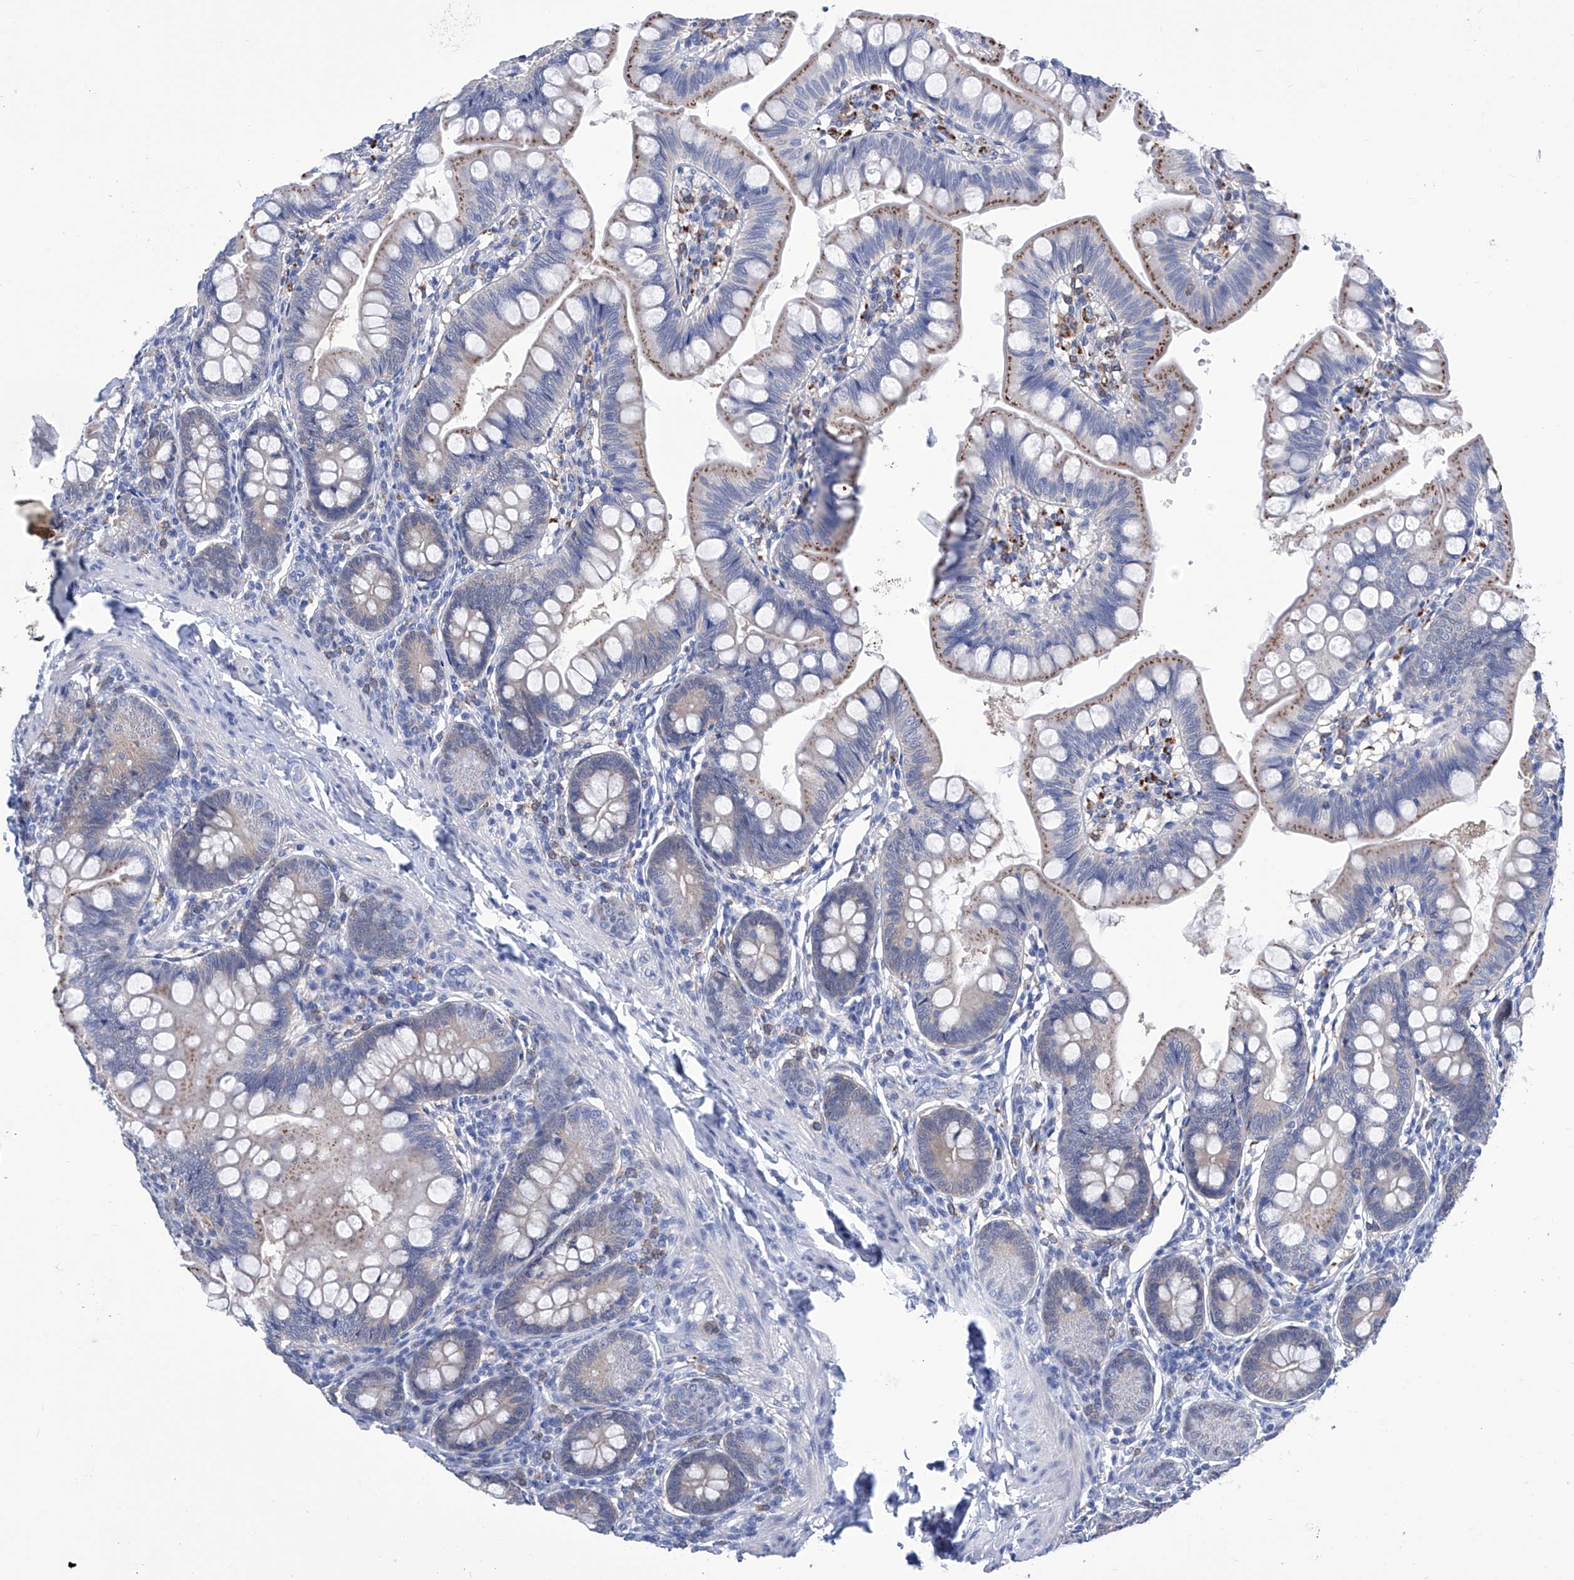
{"staining": {"intensity": "weak", "quantity": "<25%", "location": "cytoplasmic/membranous"}, "tissue": "small intestine", "cell_type": "Glandular cells", "image_type": "normal", "snomed": [{"axis": "morphology", "description": "Normal tissue, NOS"}, {"axis": "topography", "description": "Small intestine"}], "caption": "IHC micrograph of unremarkable small intestine: small intestine stained with DAB shows no significant protein positivity in glandular cells.", "gene": "IMPA2", "patient": {"sex": "male", "age": 7}}